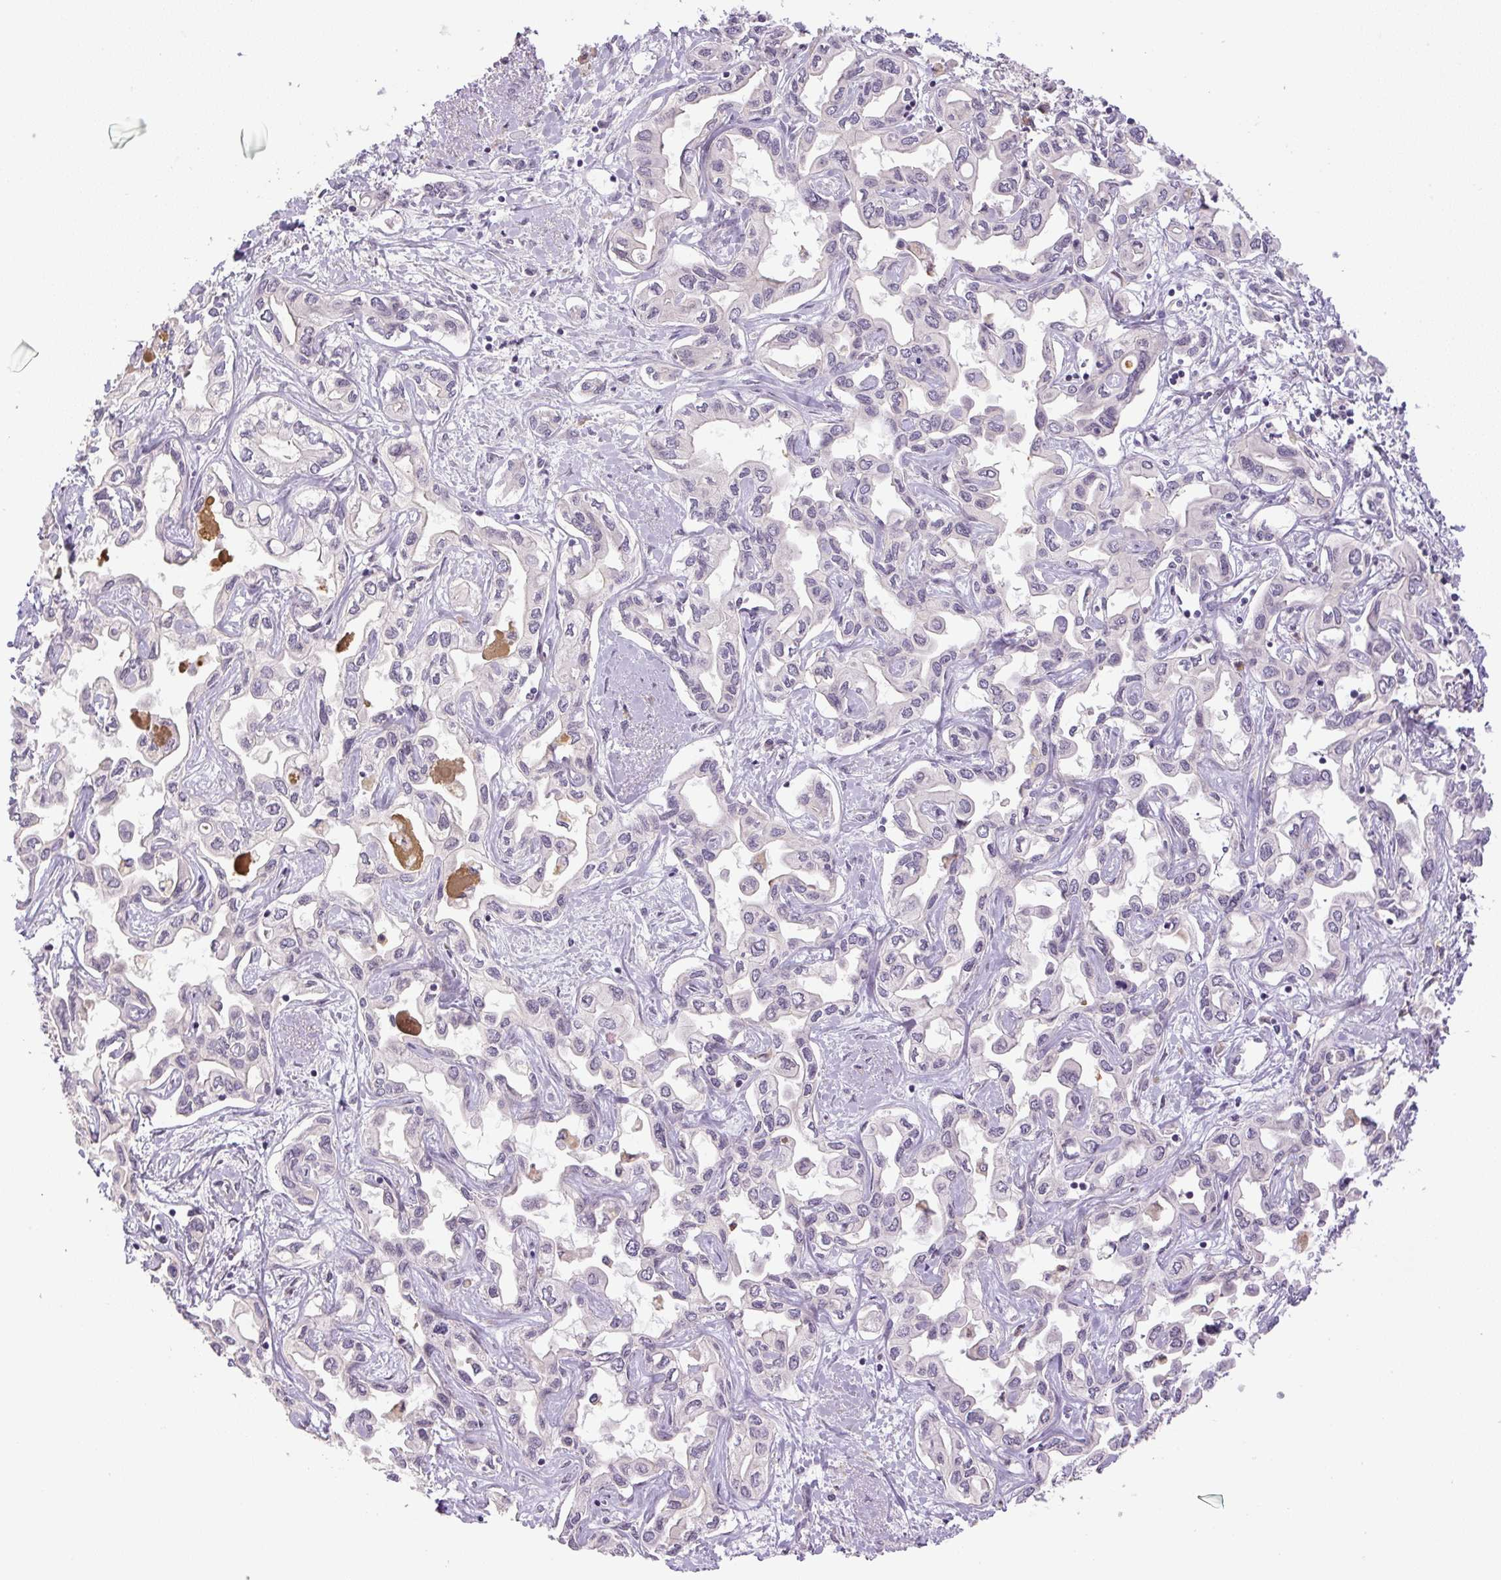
{"staining": {"intensity": "negative", "quantity": "none", "location": "none"}, "tissue": "liver cancer", "cell_type": "Tumor cells", "image_type": "cancer", "snomed": [{"axis": "morphology", "description": "Cholangiocarcinoma"}, {"axis": "topography", "description": "Liver"}], "caption": "High power microscopy photomicrograph of an IHC image of liver cholangiocarcinoma, revealing no significant staining in tumor cells.", "gene": "SGF29", "patient": {"sex": "female", "age": 64}}